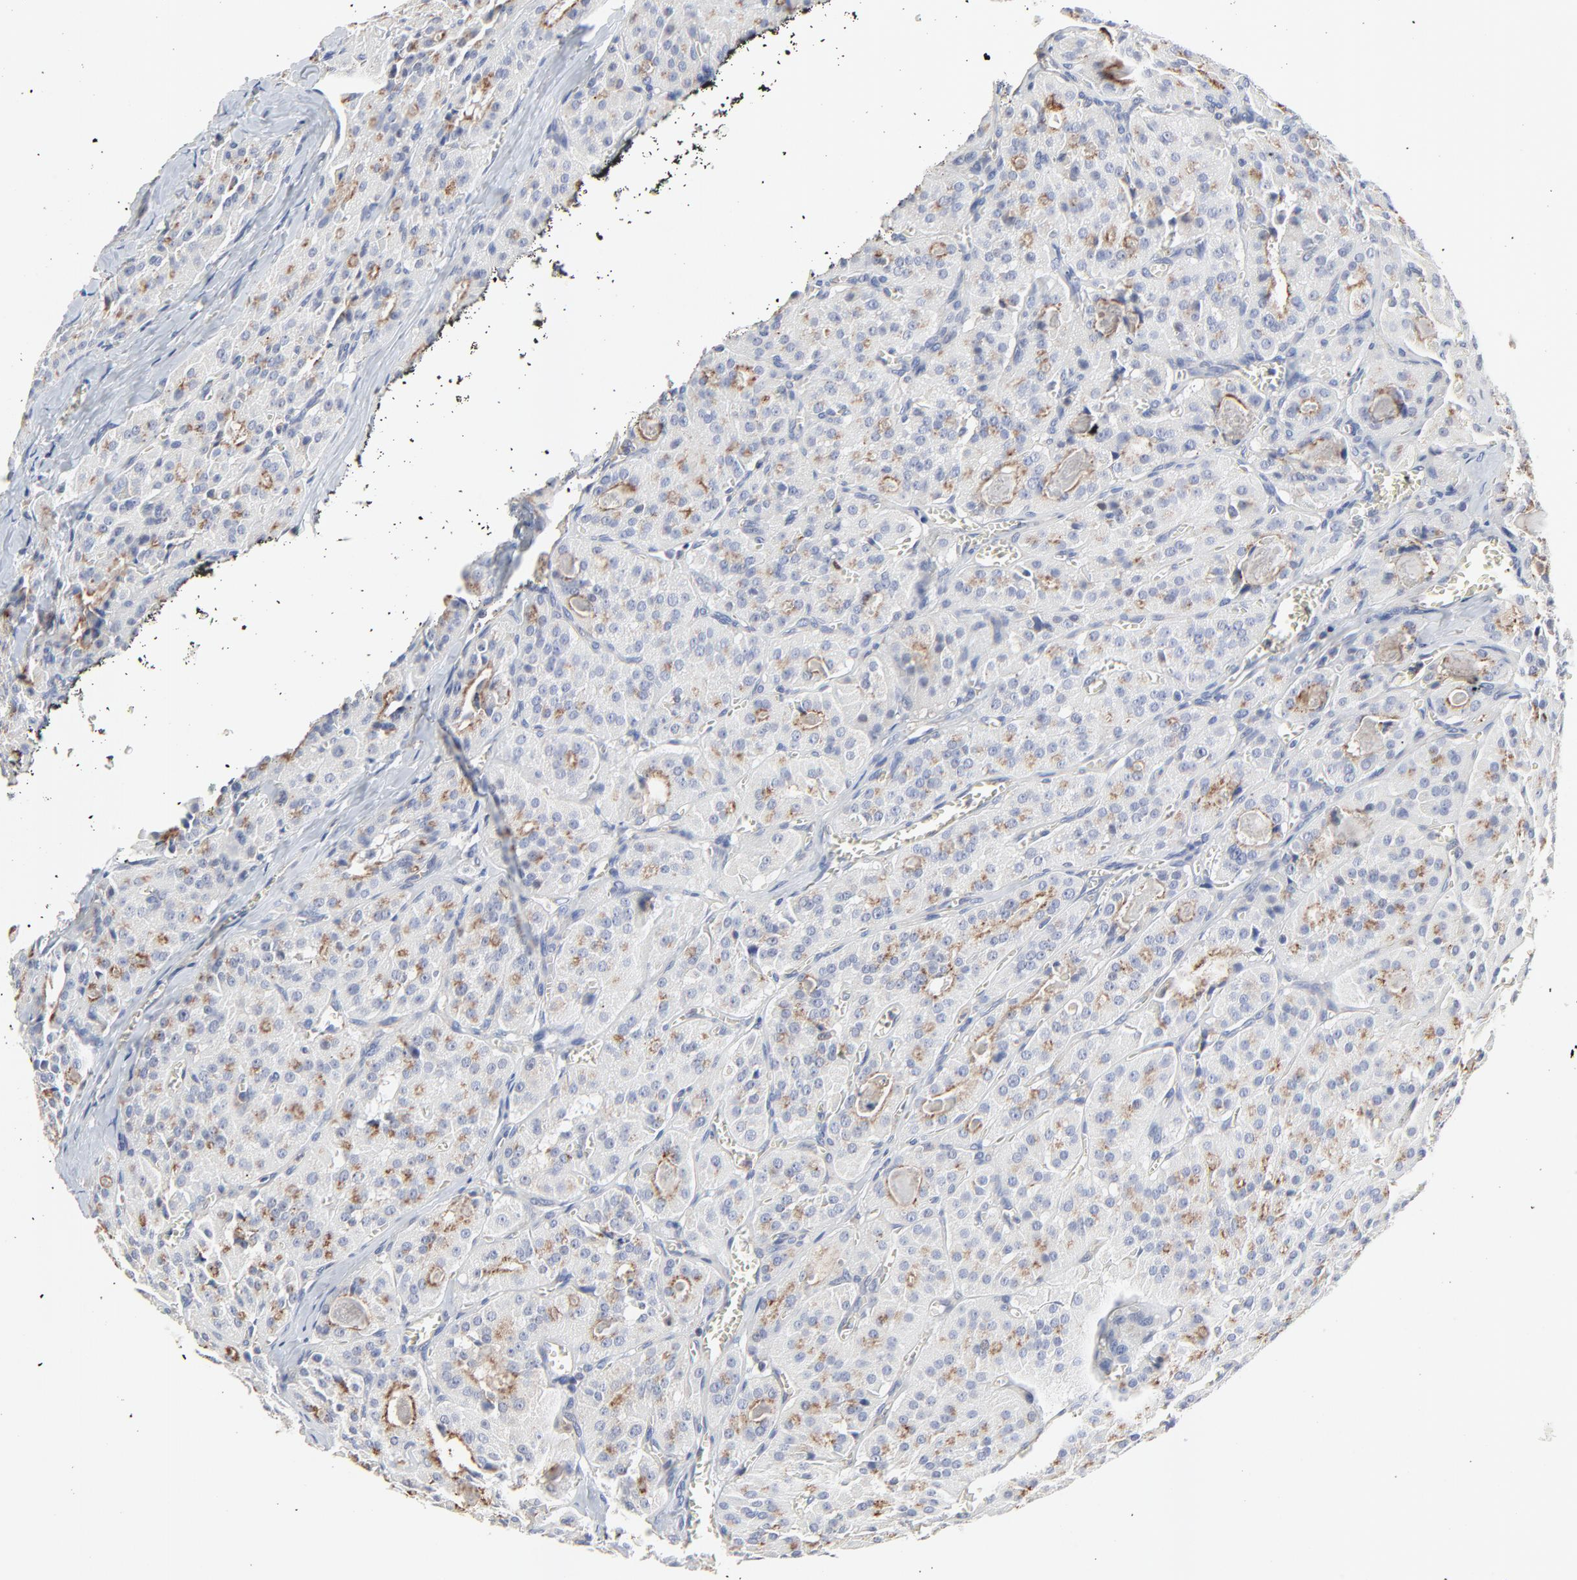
{"staining": {"intensity": "moderate", "quantity": "25%-75%", "location": "cytoplasmic/membranous"}, "tissue": "thyroid cancer", "cell_type": "Tumor cells", "image_type": "cancer", "snomed": [{"axis": "morphology", "description": "Carcinoma, NOS"}, {"axis": "topography", "description": "Thyroid gland"}], "caption": "Tumor cells demonstrate medium levels of moderate cytoplasmic/membranous staining in about 25%-75% of cells in thyroid cancer (carcinoma).", "gene": "NXF3", "patient": {"sex": "male", "age": 76}}